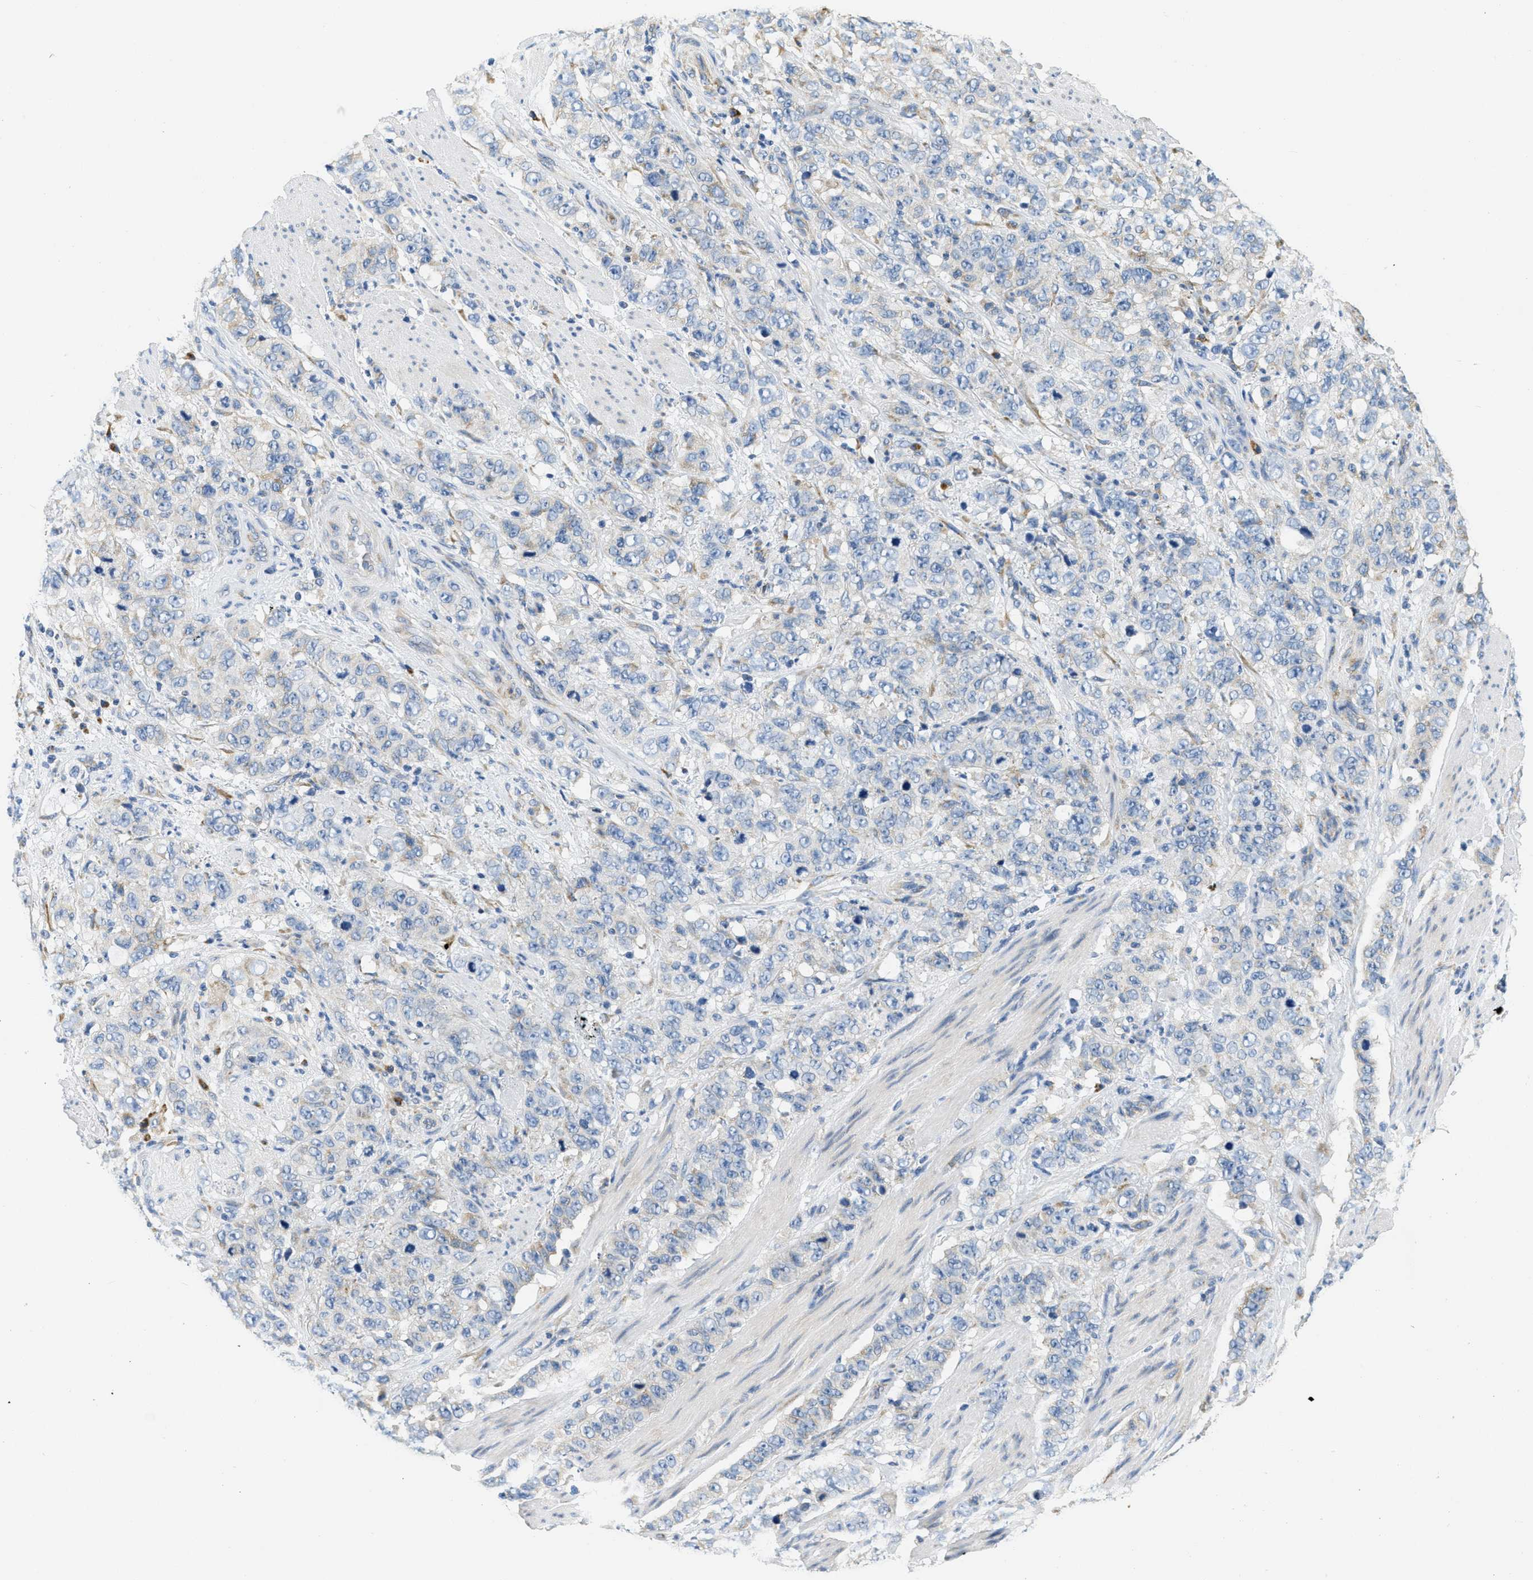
{"staining": {"intensity": "negative", "quantity": "none", "location": "none"}, "tissue": "stomach cancer", "cell_type": "Tumor cells", "image_type": "cancer", "snomed": [{"axis": "morphology", "description": "Adenocarcinoma, NOS"}, {"axis": "topography", "description": "Stomach"}], "caption": "Immunohistochemical staining of human stomach cancer (adenocarcinoma) displays no significant staining in tumor cells. (IHC, brightfield microscopy, high magnification).", "gene": "CA4", "patient": {"sex": "male", "age": 48}}